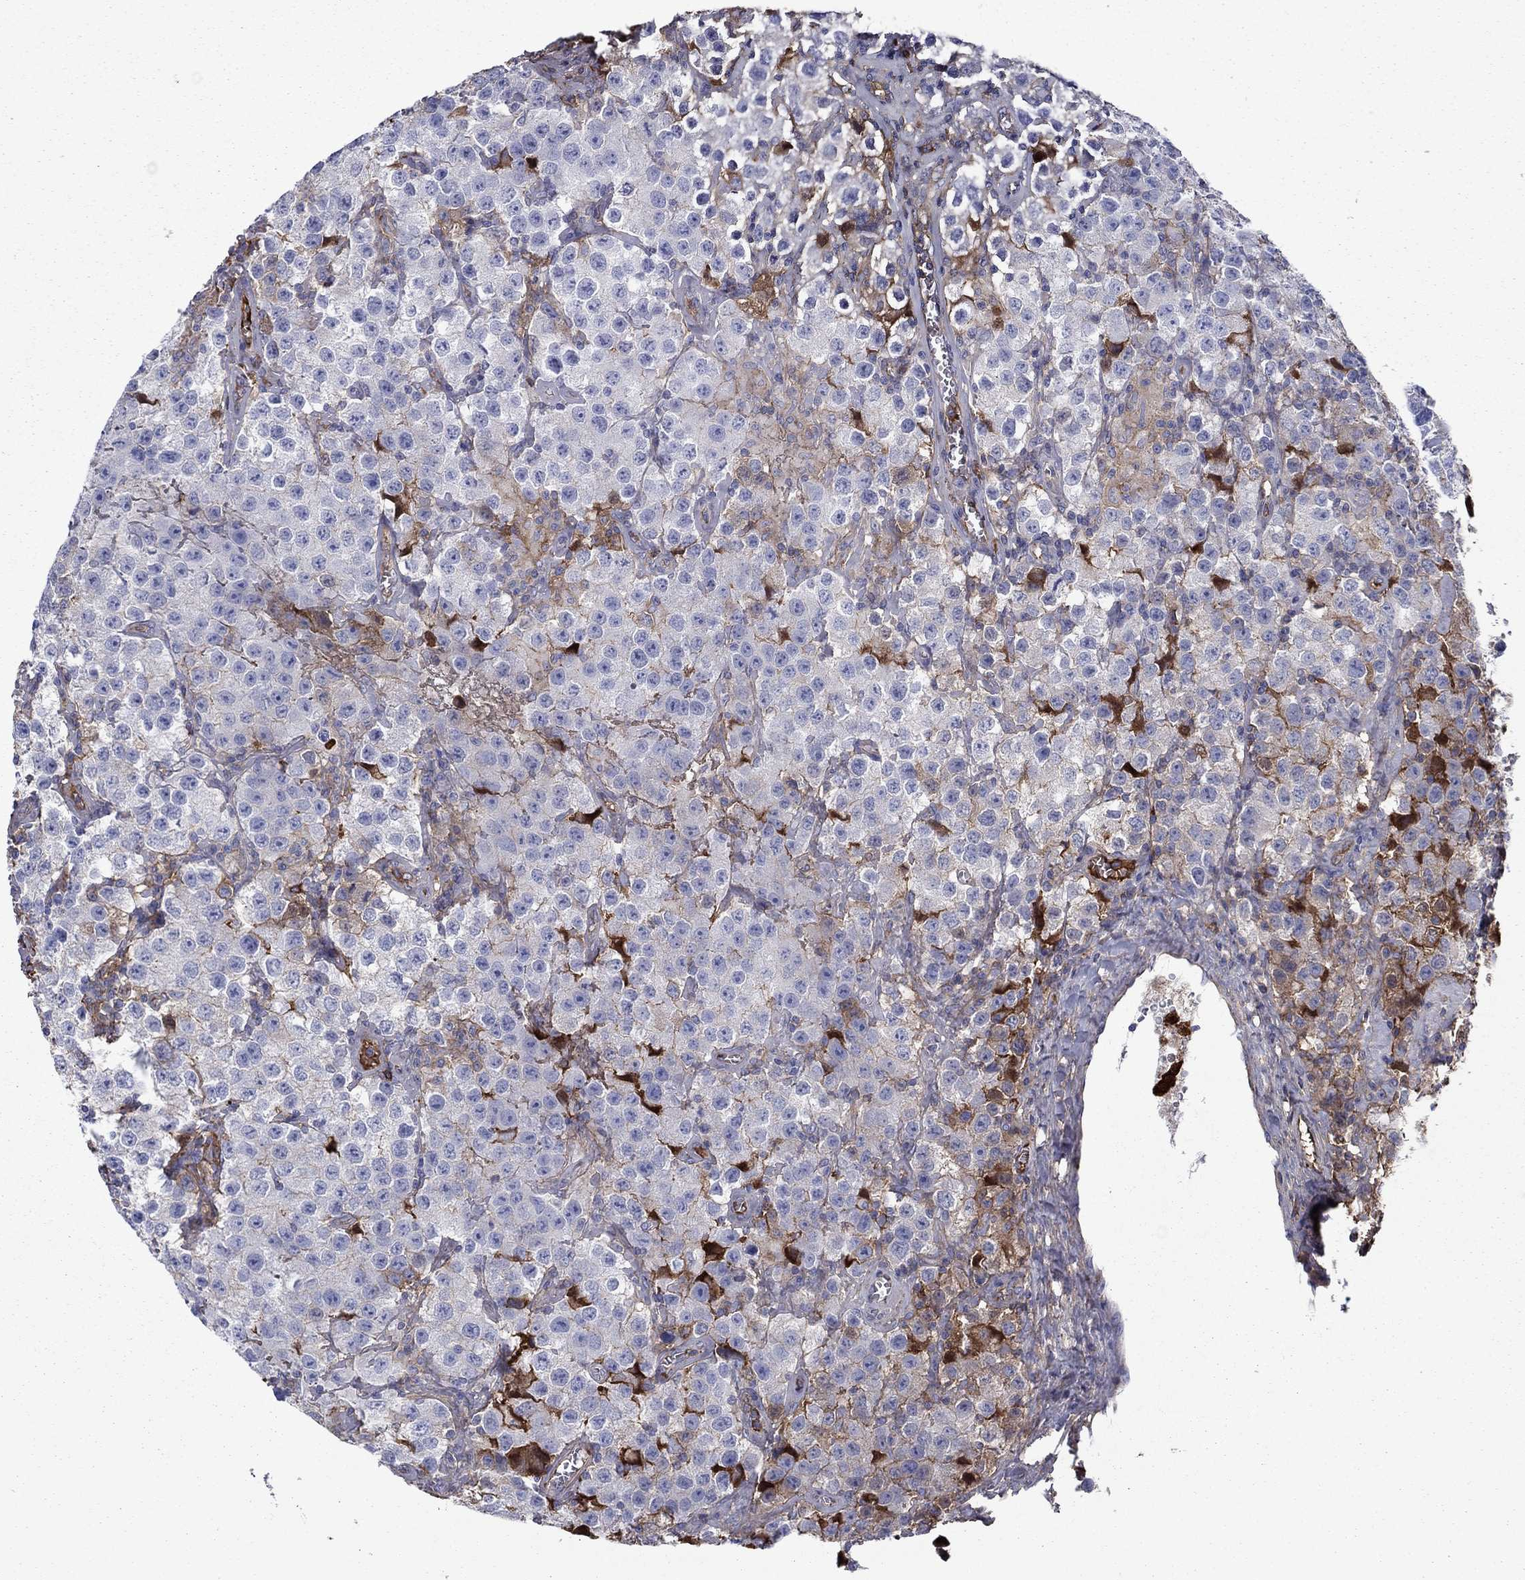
{"staining": {"intensity": "moderate", "quantity": "<25%", "location": "cytoplasmic/membranous"}, "tissue": "testis cancer", "cell_type": "Tumor cells", "image_type": "cancer", "snomed": [{"axis": "morphology", "description": "Seminoma, NOS"}, {"axis": "topography", "description": "Testis"}], "caption": "Immunohistochemical staining of seminoma (testis) displays low levels of moderate cytoplasmic/membranous staining in about <25% of tumor cells. (DAB IHC, brown staining for protein, blue staining for nuclei).", "gene": "HPX", "patient": {"sex": "male", "age": 52}}